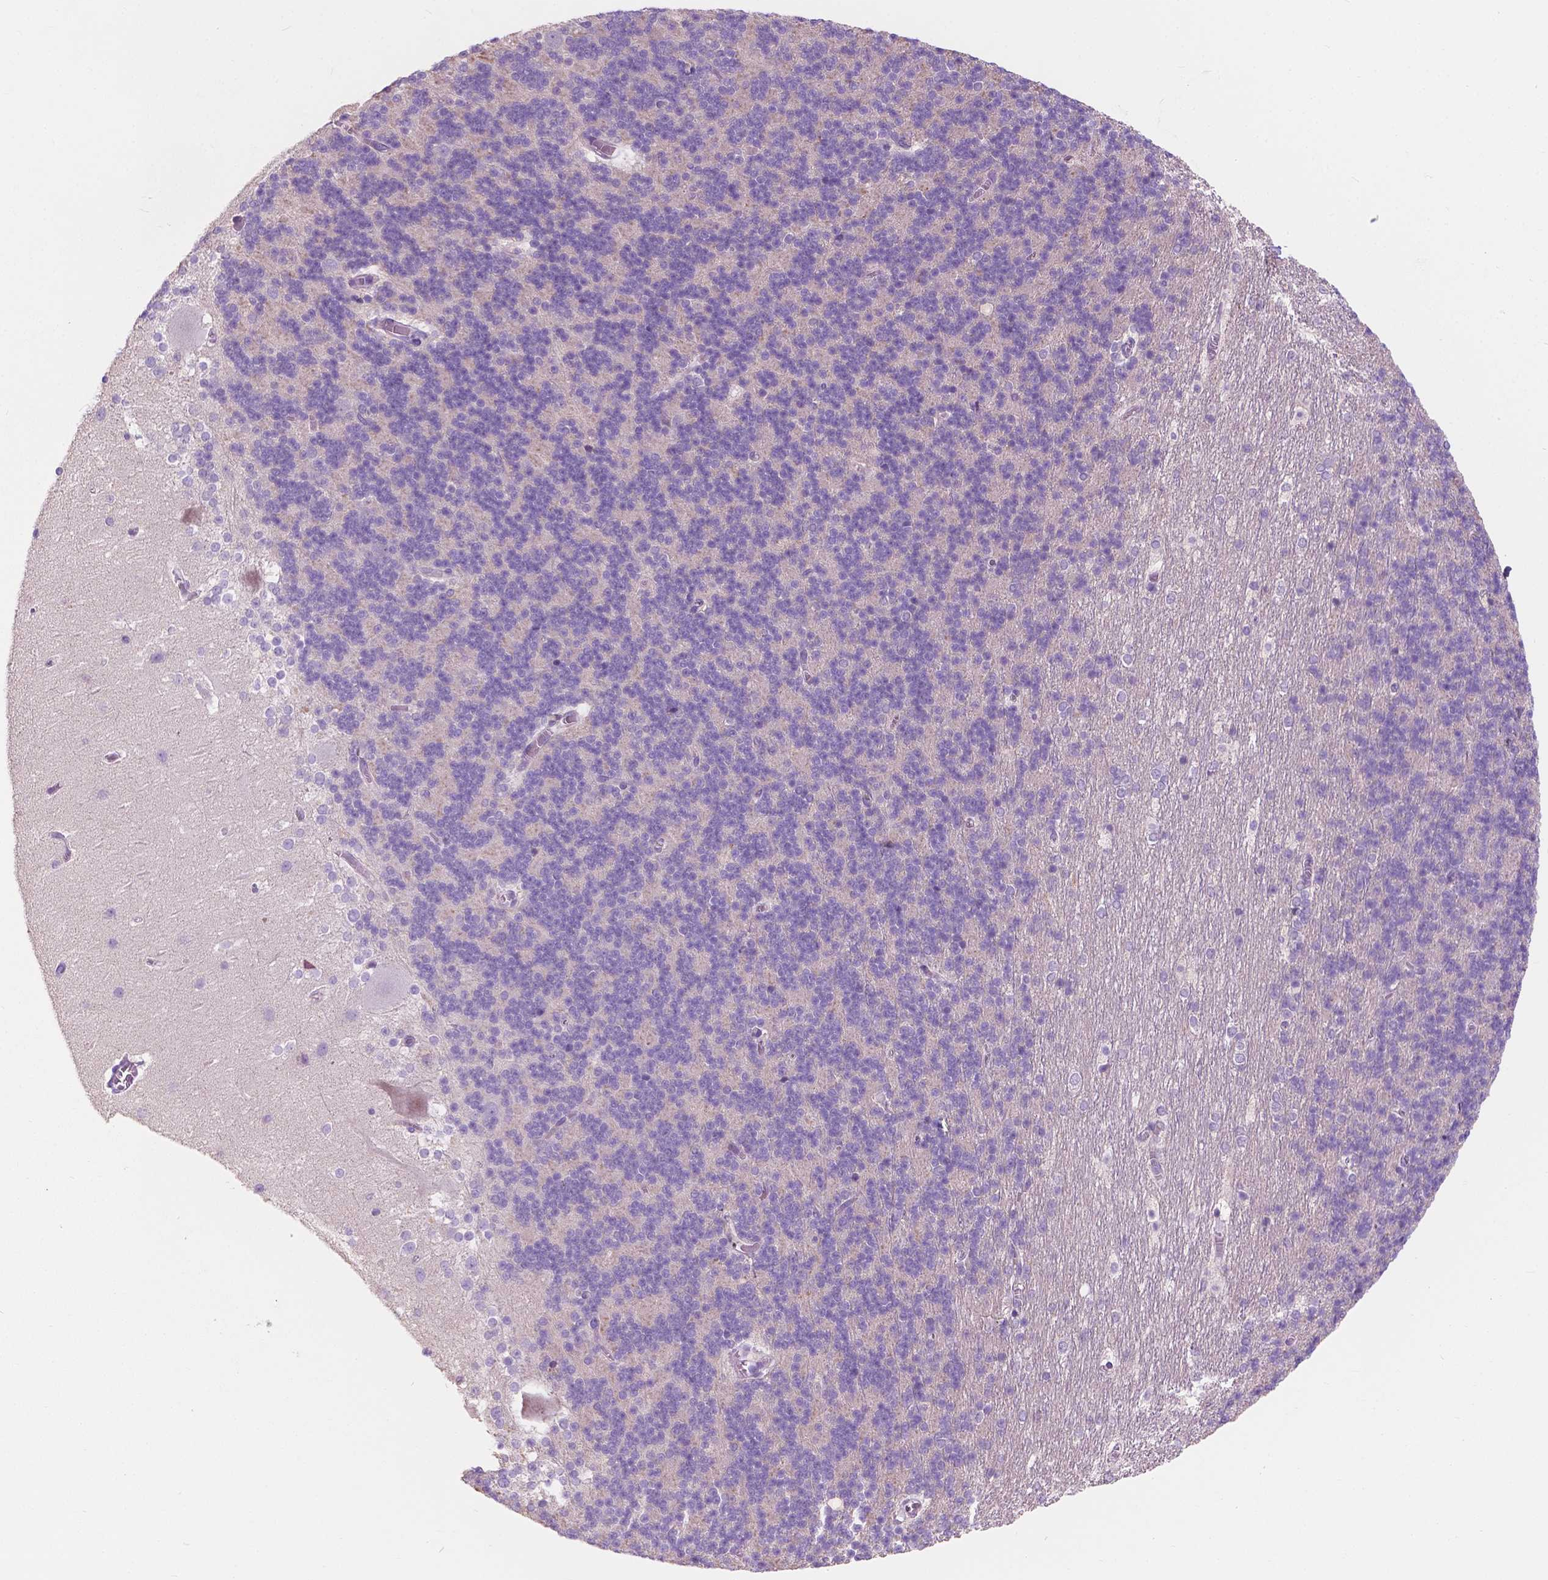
{"staining": {"intensity": "negative", "quantity": "none", "location": "none"}, "tissue": "cerebellum", "cell_type": "Cells in granular layer", "image_type": "normal", "snomed": [{"axis": "morphology", "description": "Normal tissue, NOS"}, {"axis": "topography", "description": "Cerebellum"}], "caption": "This is a photomicrograph of immunohistochemistry (IHC) staining of normal cerebellum, which shows no staining in cells in granular layer.", "gene": "SEMA4A", "patient": {"sex": "female", "age": 19}}